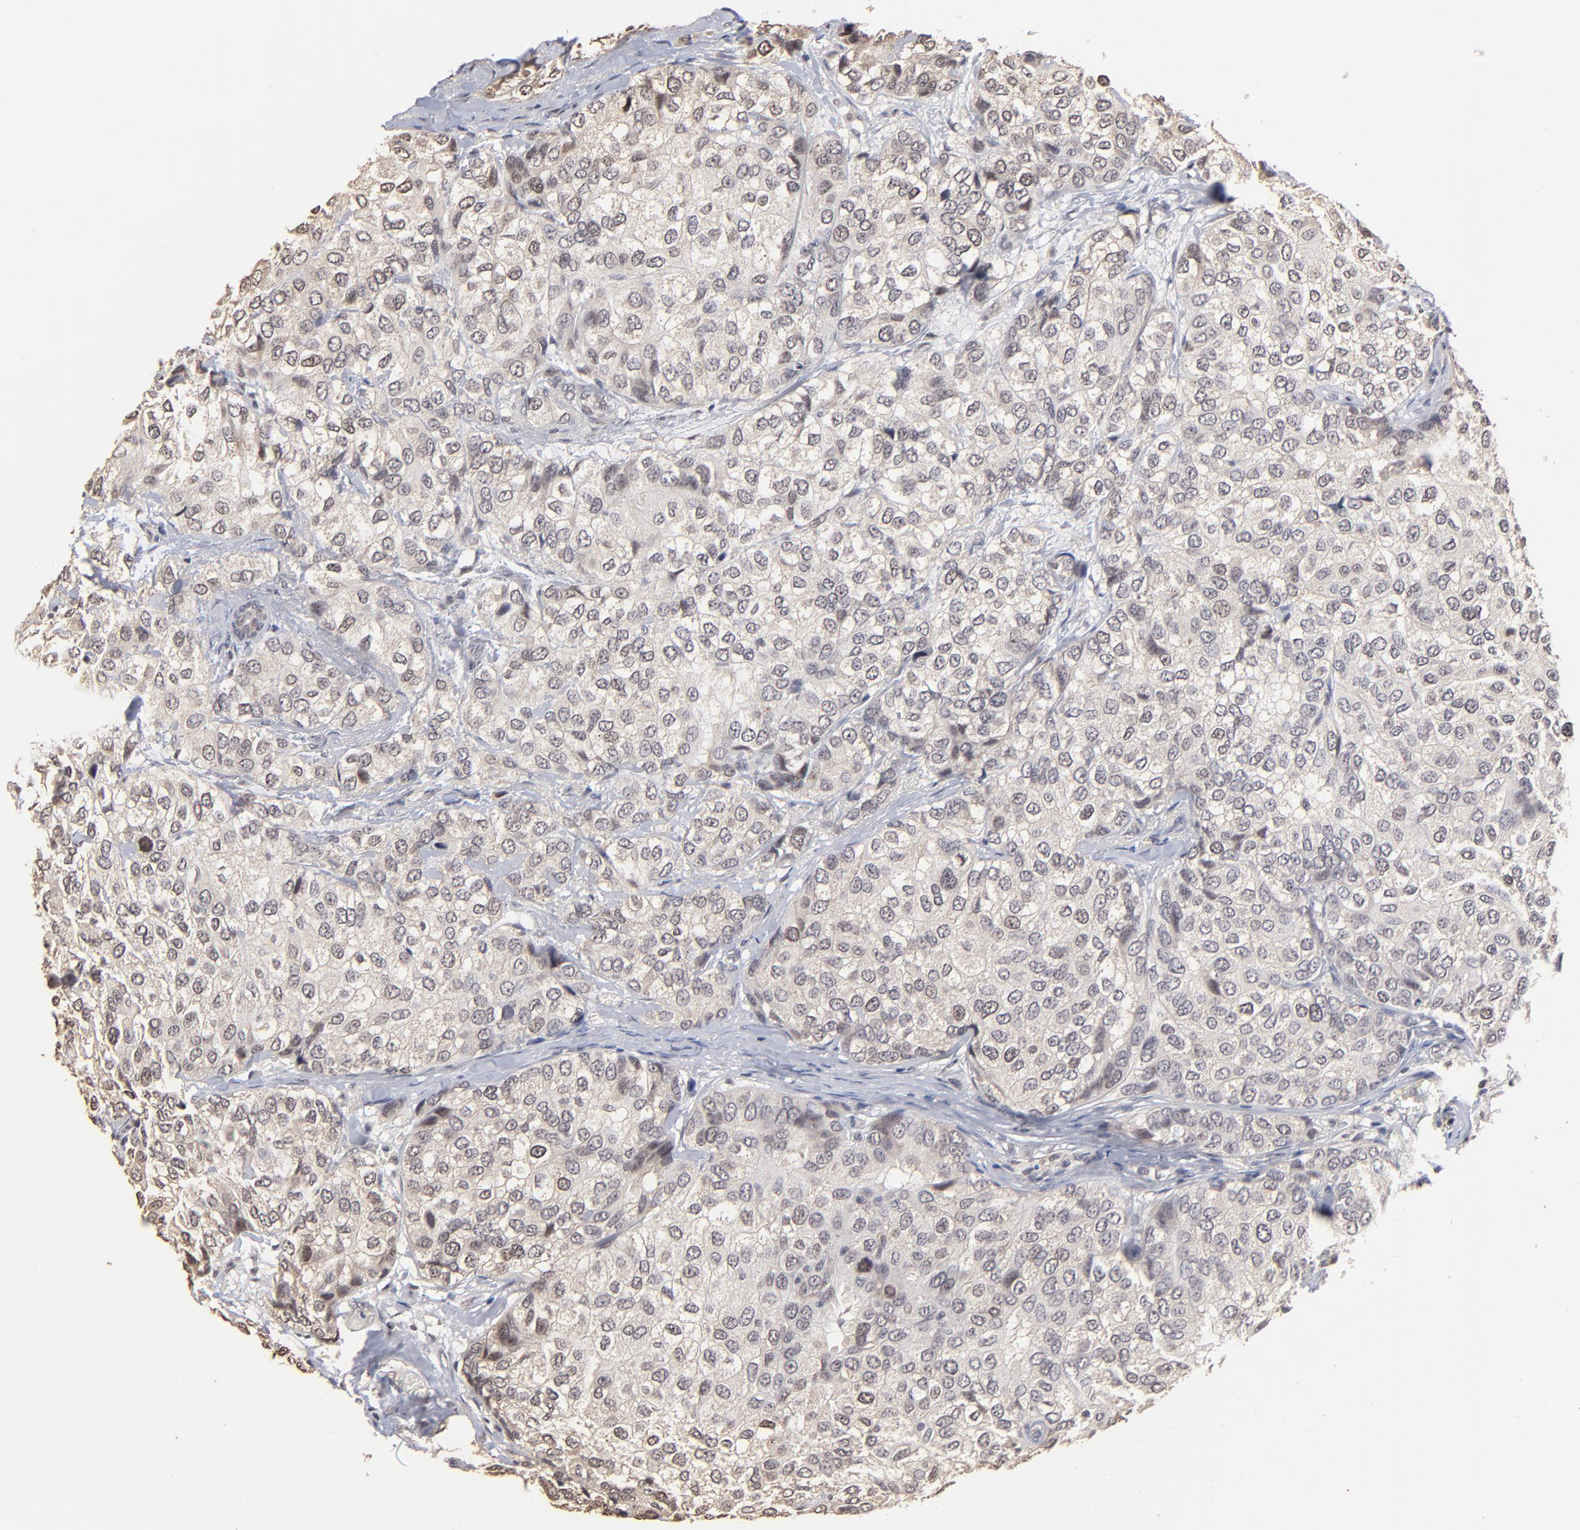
{"staining": {"intensity": "weak", "quantity": ">75%", "location": "cytoplasmic/membranous"}, "tissue": "breast cancer", "cell_type": "Tumor cells", "image_type": "cancer", "snomed": [{"axis": "morphology", "description": "Duct carcinoma"}, {"axis": "topography", "description": "Breast"}], "caption": "Breast cancer (intraductal carcinoma) stained with a brown dye demonstrates weak cytoplasmic/membranous positive positivity in approximately >75% of tumor cells.", "gene": "BRPF1", "patient": {"sex": "female", "age": 68}}